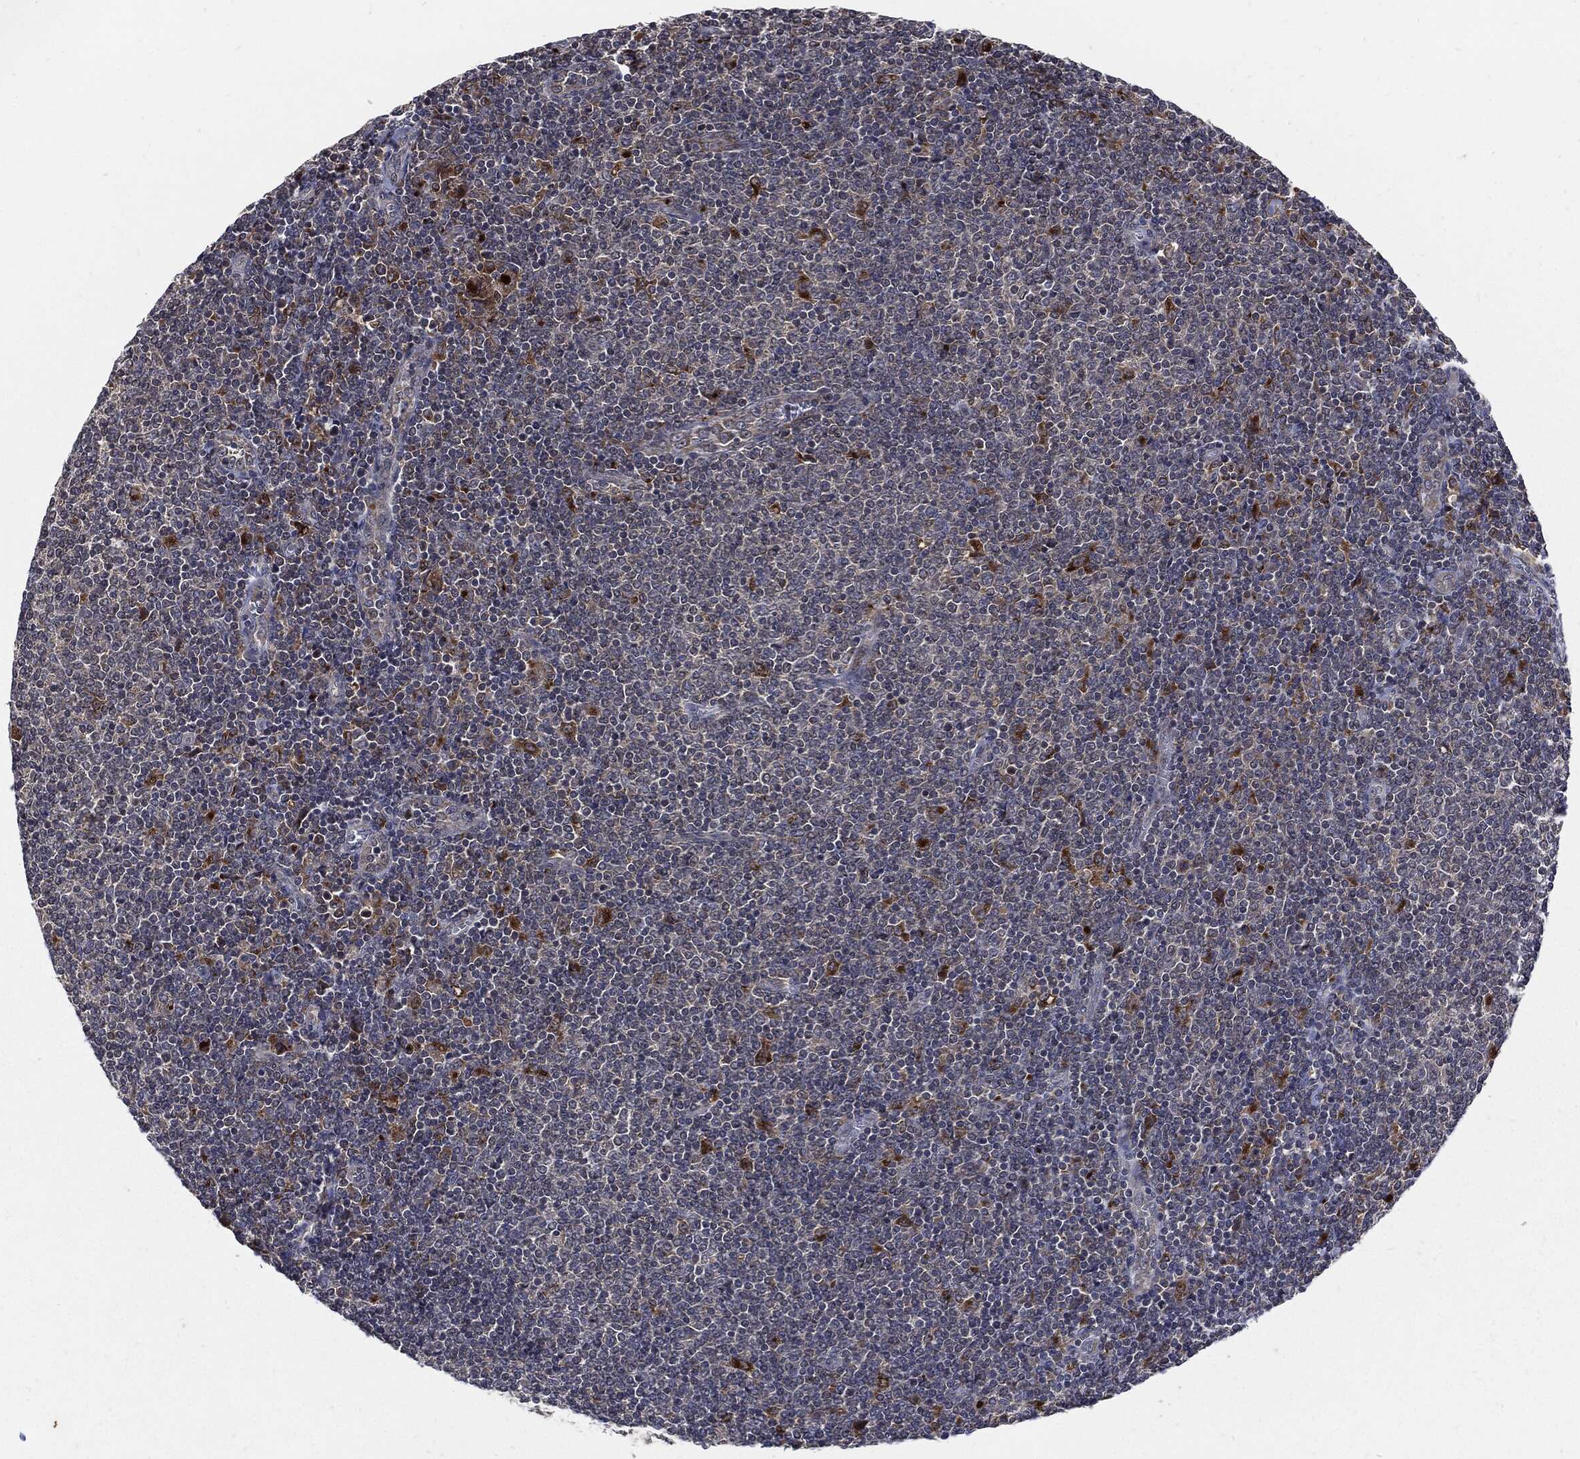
{"staining": {"intensity": "negative", "quantity": "none", "location": "none"}, "tissue": "lymphoma", "cell_type": "Tumor cells", "image_type": "cancer", "snomed": [{"axis": "morphology", "description": "Malignant lymphoma, non-Hodgkin's type, Low grade"}, {"axis": "topography", "description": "Lymph node"}], "caption": "A high-resolution image shows immunohistochemistry (IHC) staining of lymphoma, which exhibits no significant positivity in tumor cells. The staining was performed using DAB (3,3'-diaminobenzidine) to visualize the protein expression in brown, while the nuclei were stained in blue with hematoxylin (Magnification: 20x).", "gene": "SLC31A2", "patient": {"sex": "male", "age": 52}}